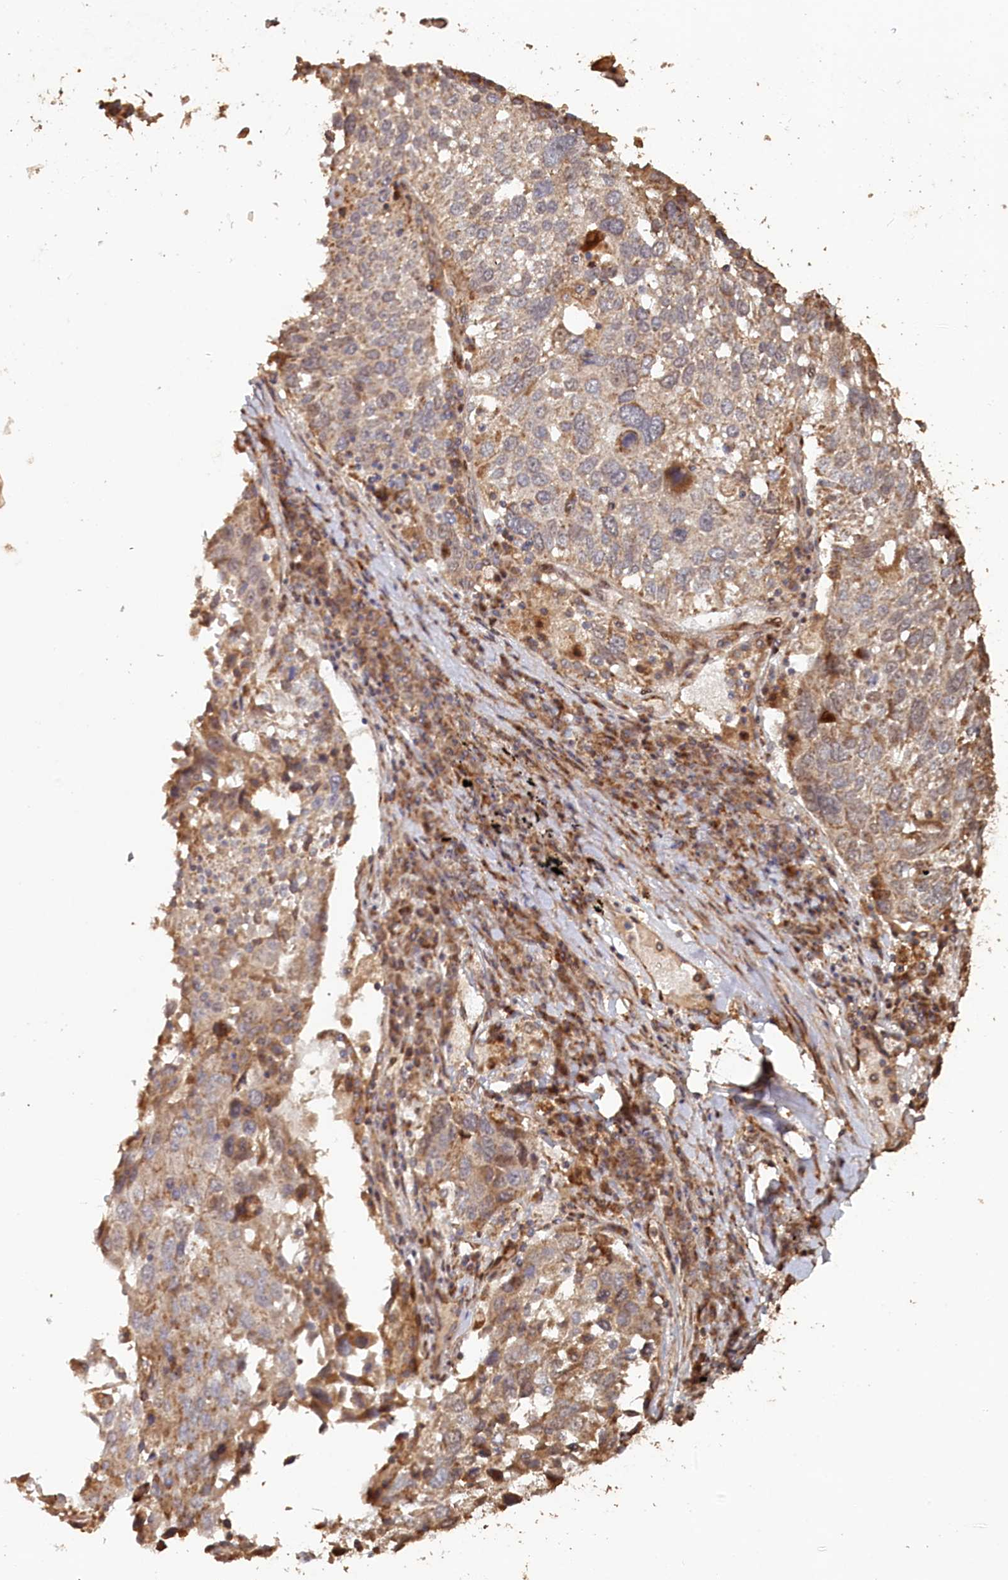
{"staining": {"intensity": "moderate", "quantity": ">75%", "location": "cytoplasmic/membranous"}, "tissue": "lung cancer", "cell_type": "Tumor cells", "image_type": "cancer", "snomed": [{"axis": "morphology", "description": "Squamous cell carcinoma, NOS"}, {"axis": "topography", "description": "Lung"}], "caption": "Human lung cancer (squamous cell carcinoma) stained with a protein marker shows moderate staining in tumor cells.", "gene": "HAL", "patient": {"sex": "male", "age": 65}}